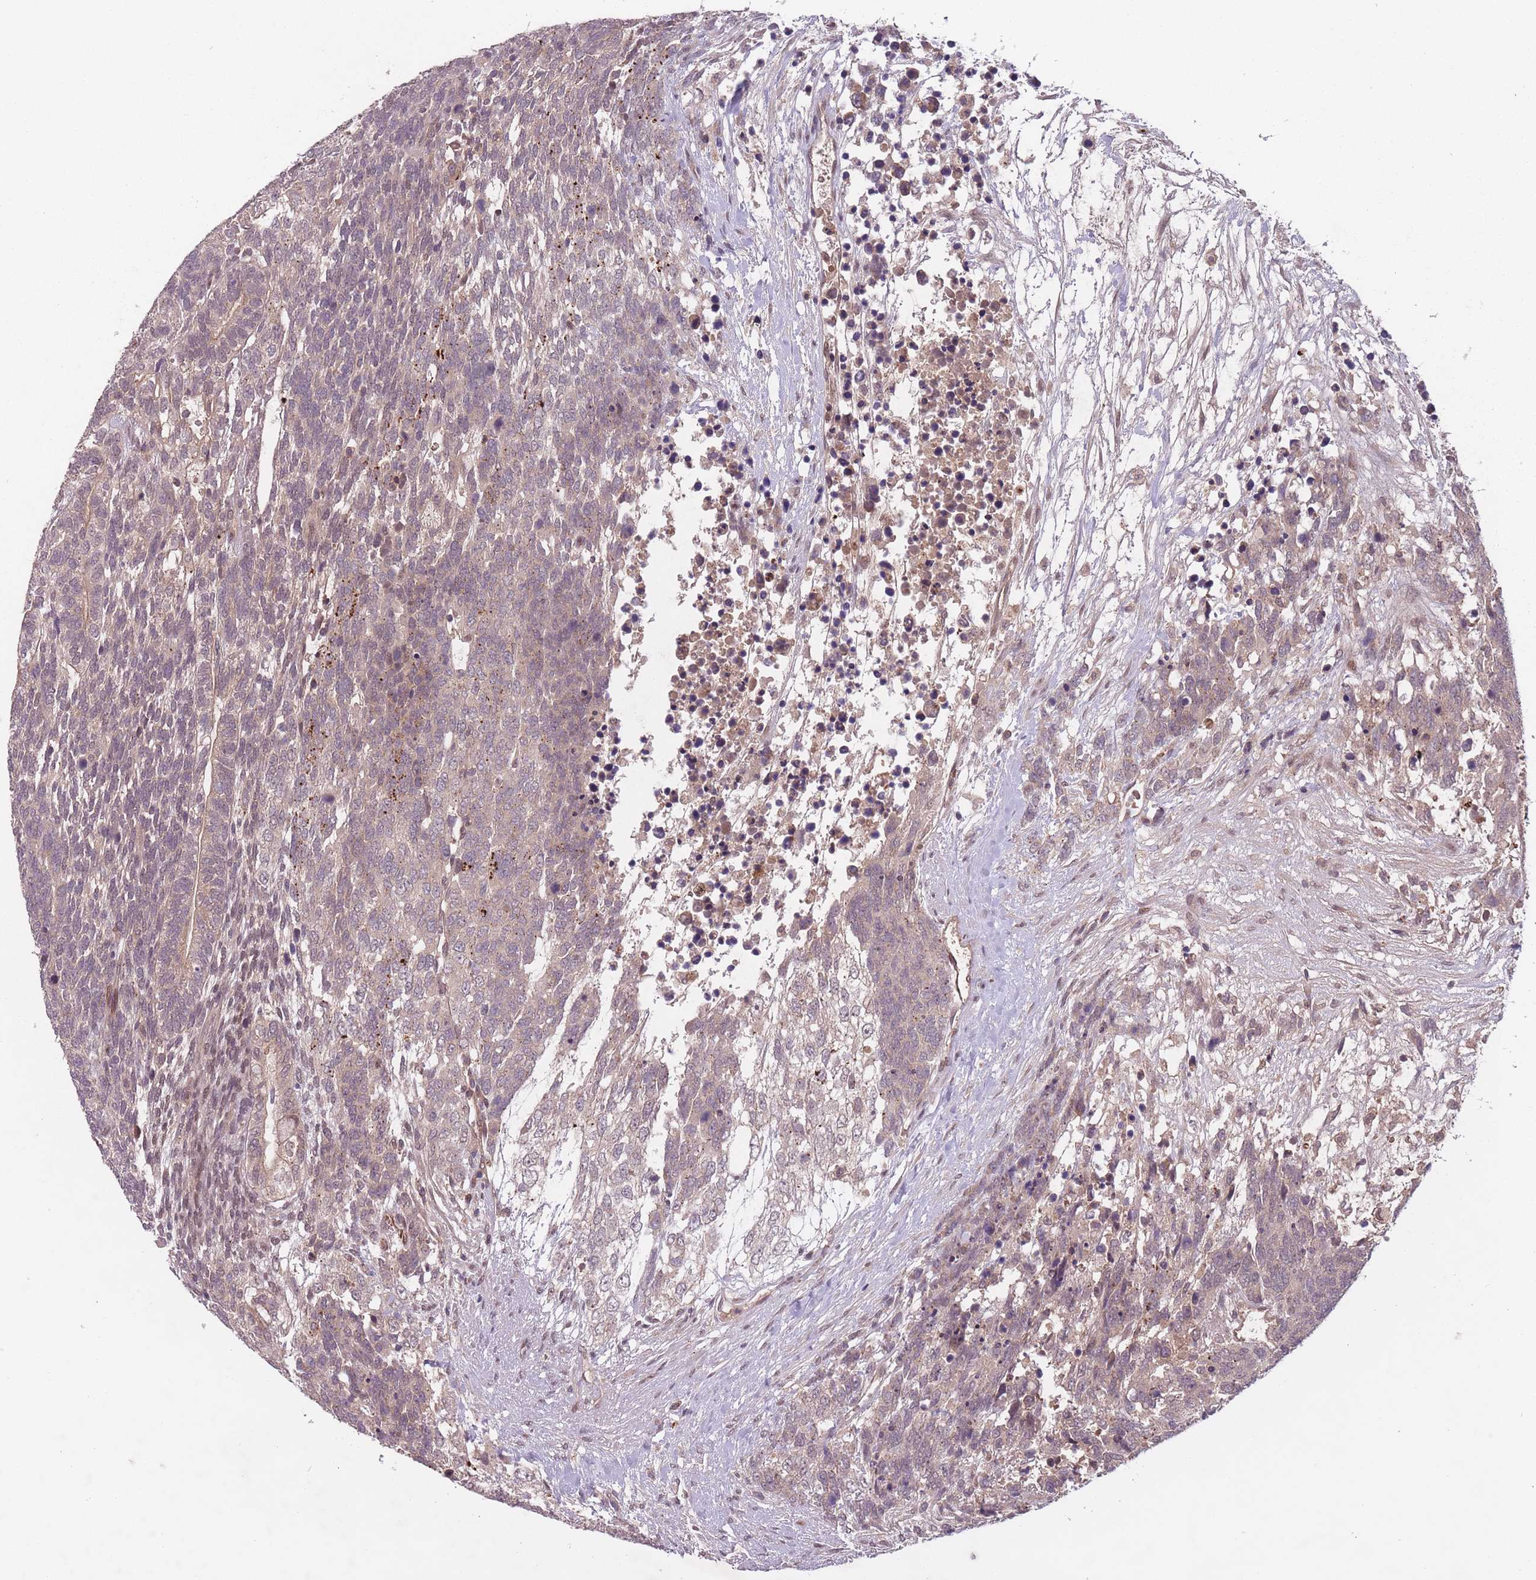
{"staining": {"intensity": "weak", "quantity": "25%-75%", "location": "cytoplasmic/membranous"}, "tissue": "testis cancer", "cell_type": "Tumor cells", "image_type": "cancer", "snomed": [{"axis": "morphology", "description": "Carcinoma, Embryonal, NOS"}, {"axis": "topography", "description": "Testis"}], "caption": "The micrograph displays a brown stain indicating the presence of a protein in the cytoplasmic/membranous of tumor cells in embryonal carcinoma (testis). The protein is shown in brown color, while the nuclei are stained blue.", "gene": "SECTM1", "patient": {"sex": "male", "age": 23}}